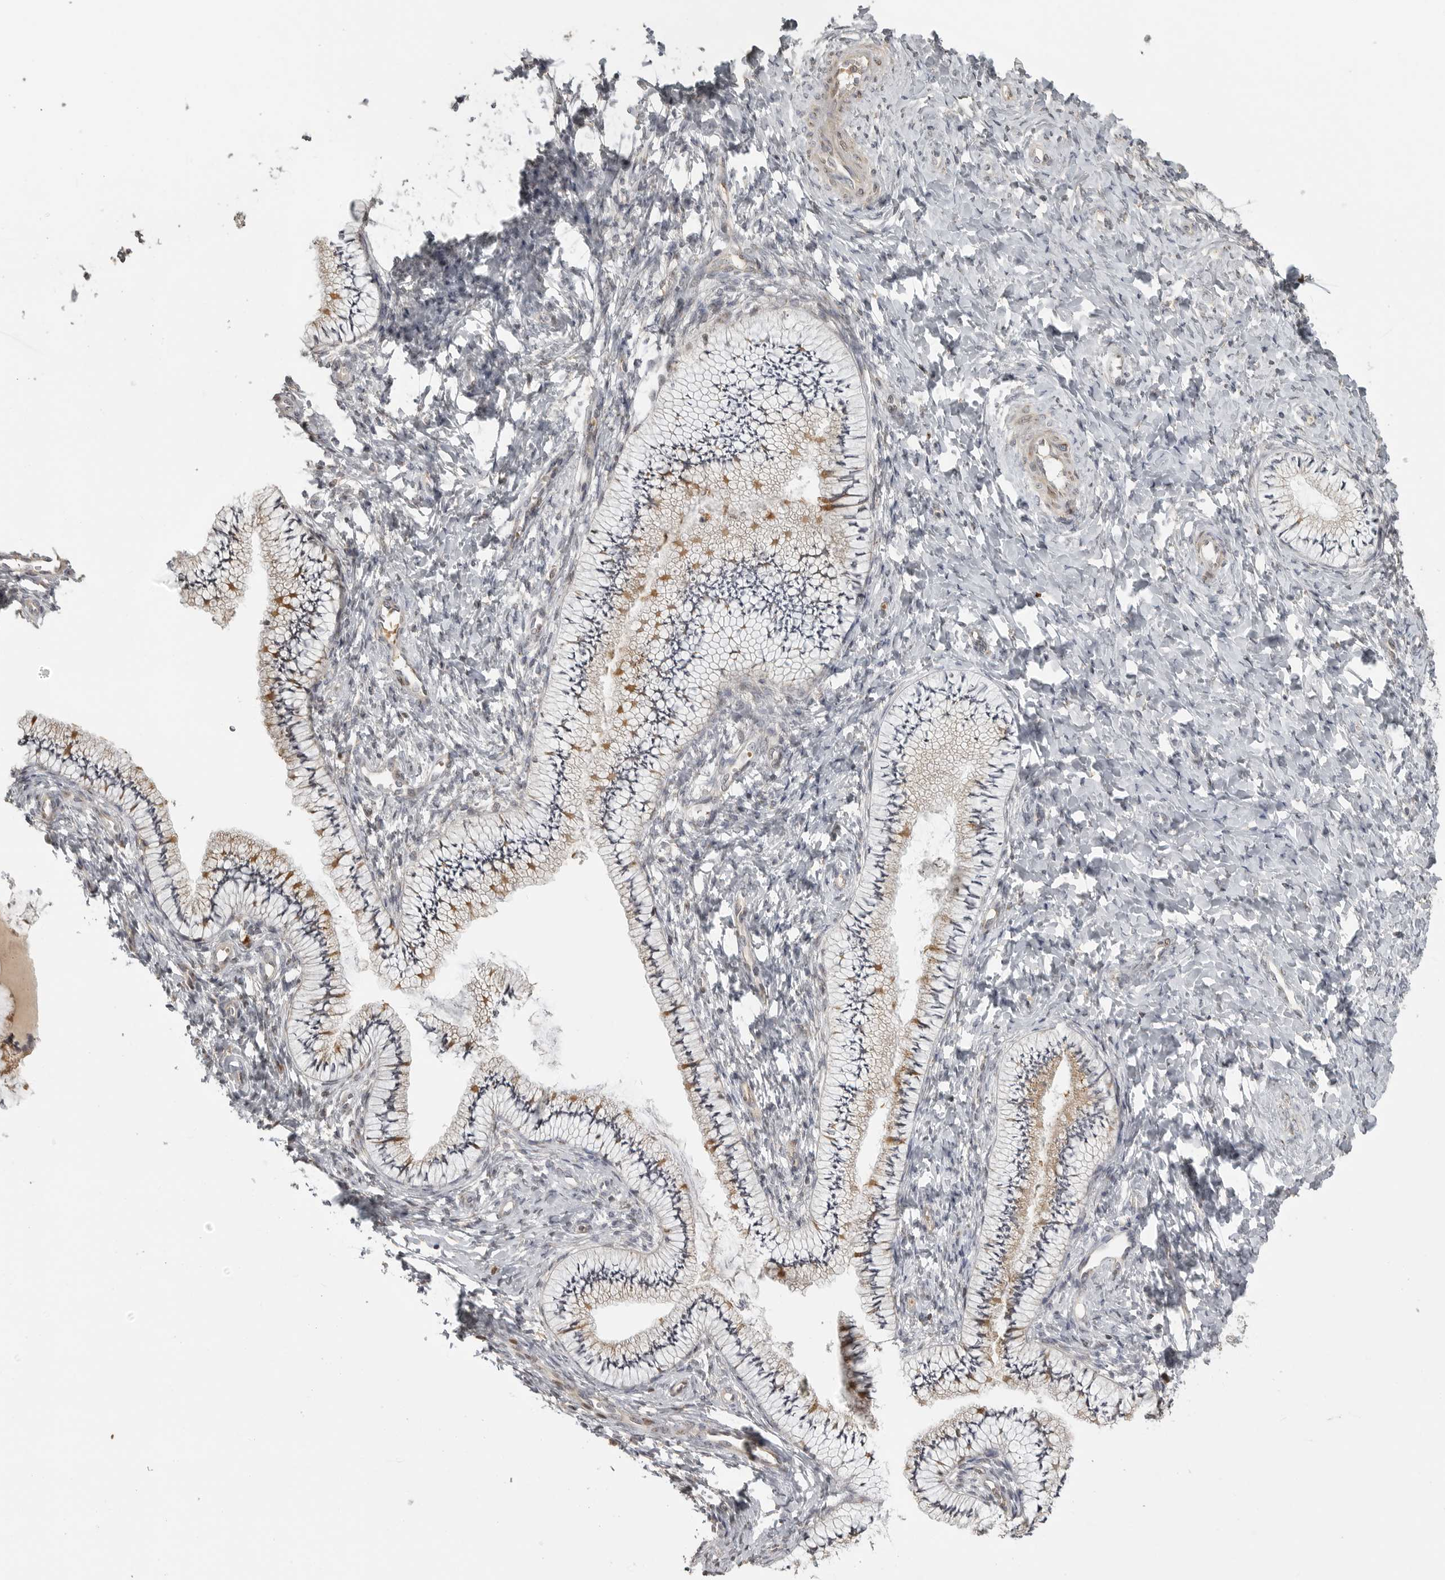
{"staining": {"intensity": "moderate", "quantity": "25%-75%", "location": "cytoplasmic/membranous"}, "tissue": "cervix", "cell_type": "Glandular cells", "image_type": "normal", "snomed": [{"axis": "morphology", "description": "Normal tissue, NOS"}, {"axis": "topography", "description": "Cervix"}], "caption": "Brown immunohistochemical staining in unremarkable human cervix displays moderate cytoplasmic/membranous expression in approximately 25%-75% of glandular cells. Using DAB (3,3'-diaminobenzidine) (brown) and hematoxylin (blue) stains, captured at high magnification using brightfield microscopy.", "gene": "IDO1", "patient": {"sex": "female", "age": 36}}